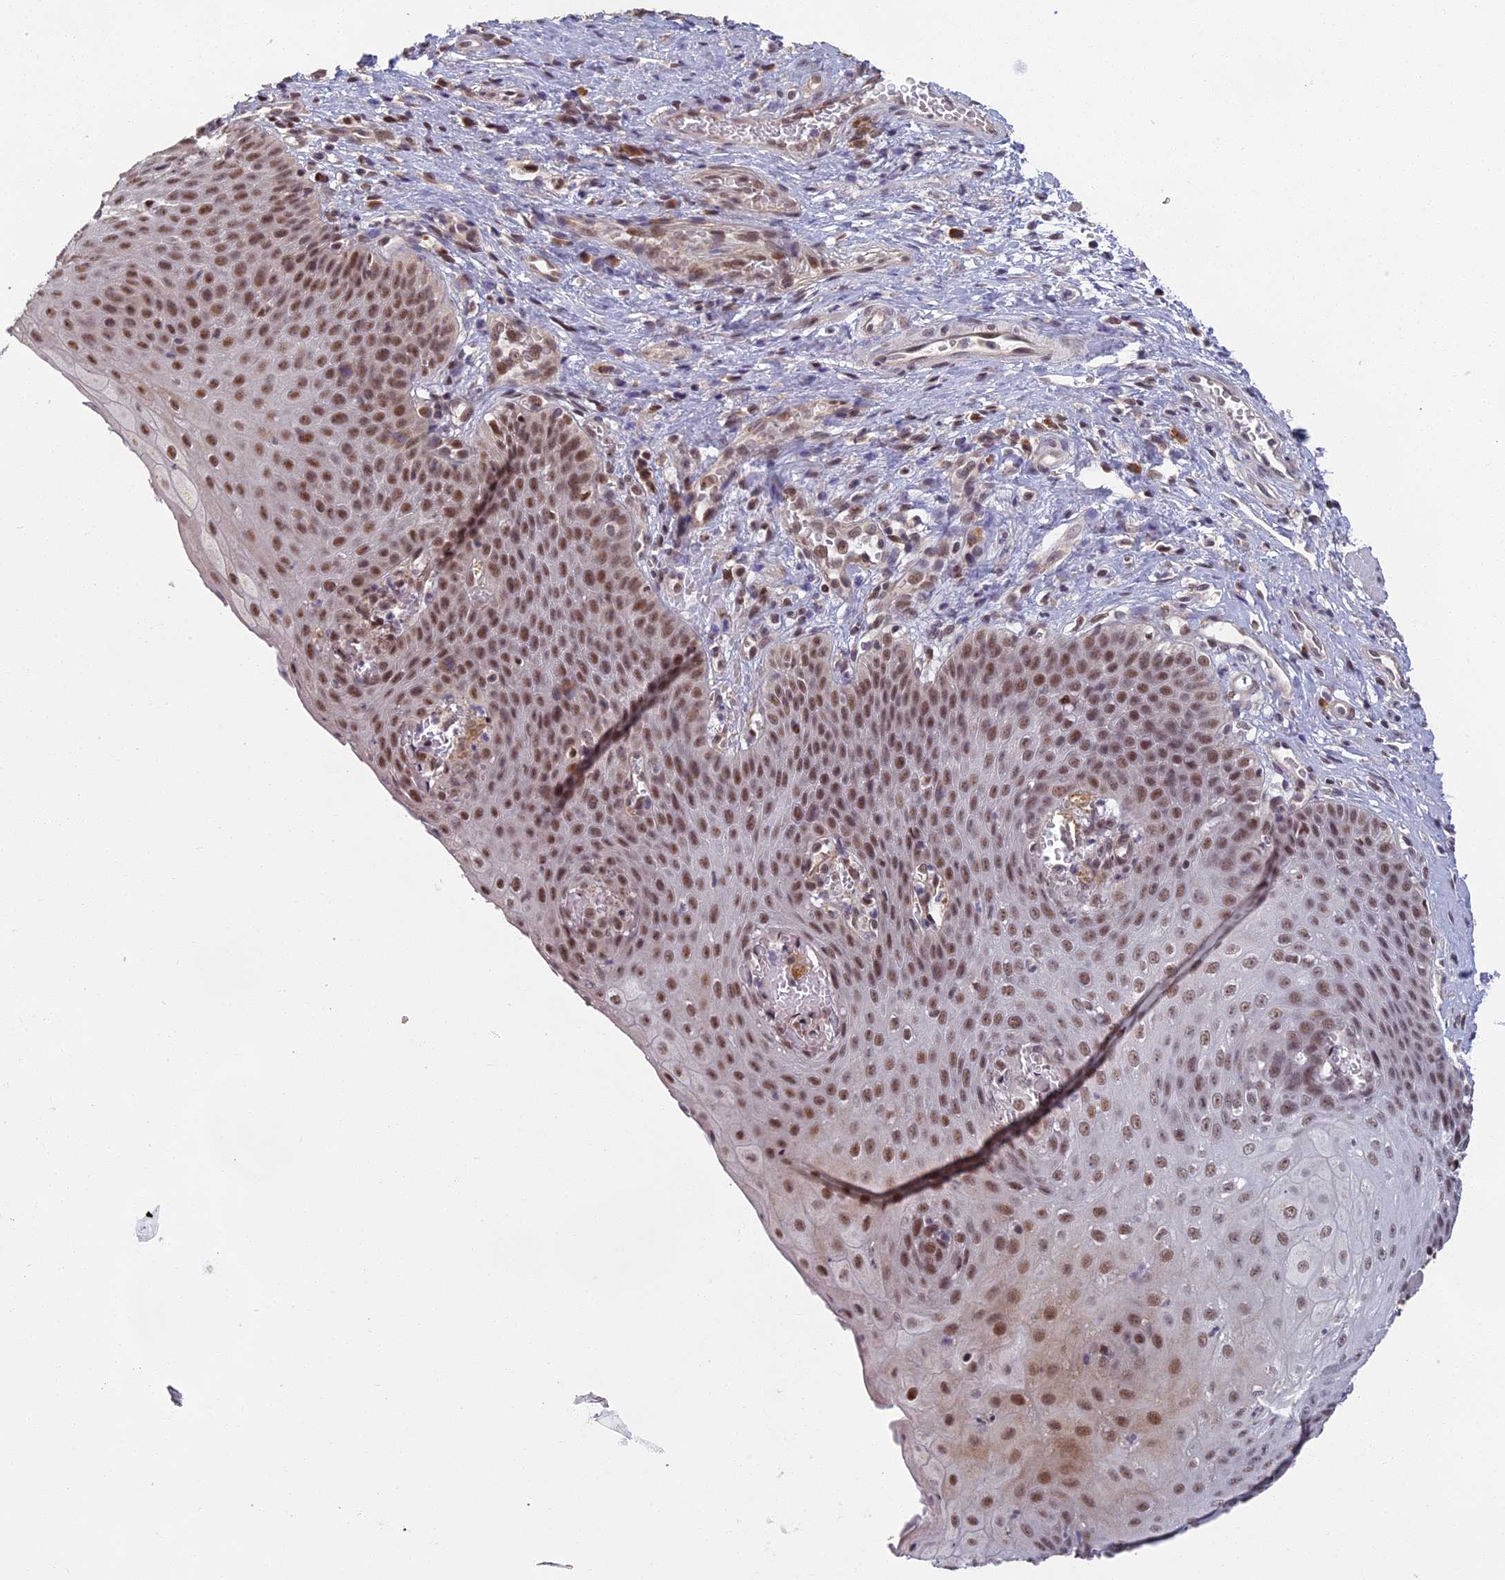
{"staining": {"intensity": "strong", "quantity": "25%-75%", "location": "cytoplasmic/membranous,nuclear"}, "tissue": "esophagus", "cell_type": "Squamous epithelial cells", "image_type": "normal", "snomed": [{"axis": "morphology", "description": "Normal tissue, NOS"}, {"axis": "topography", "description": "Esophagus"}], "caption": "A high amount of strong cytoplasmic/membranous,nuclear expression is present in approximately 25%-75% of squamous epithelial cells in unremarkable esophagus.", "gene": "MORF4L1", "patient": {"sex": "male", "age": 71}}